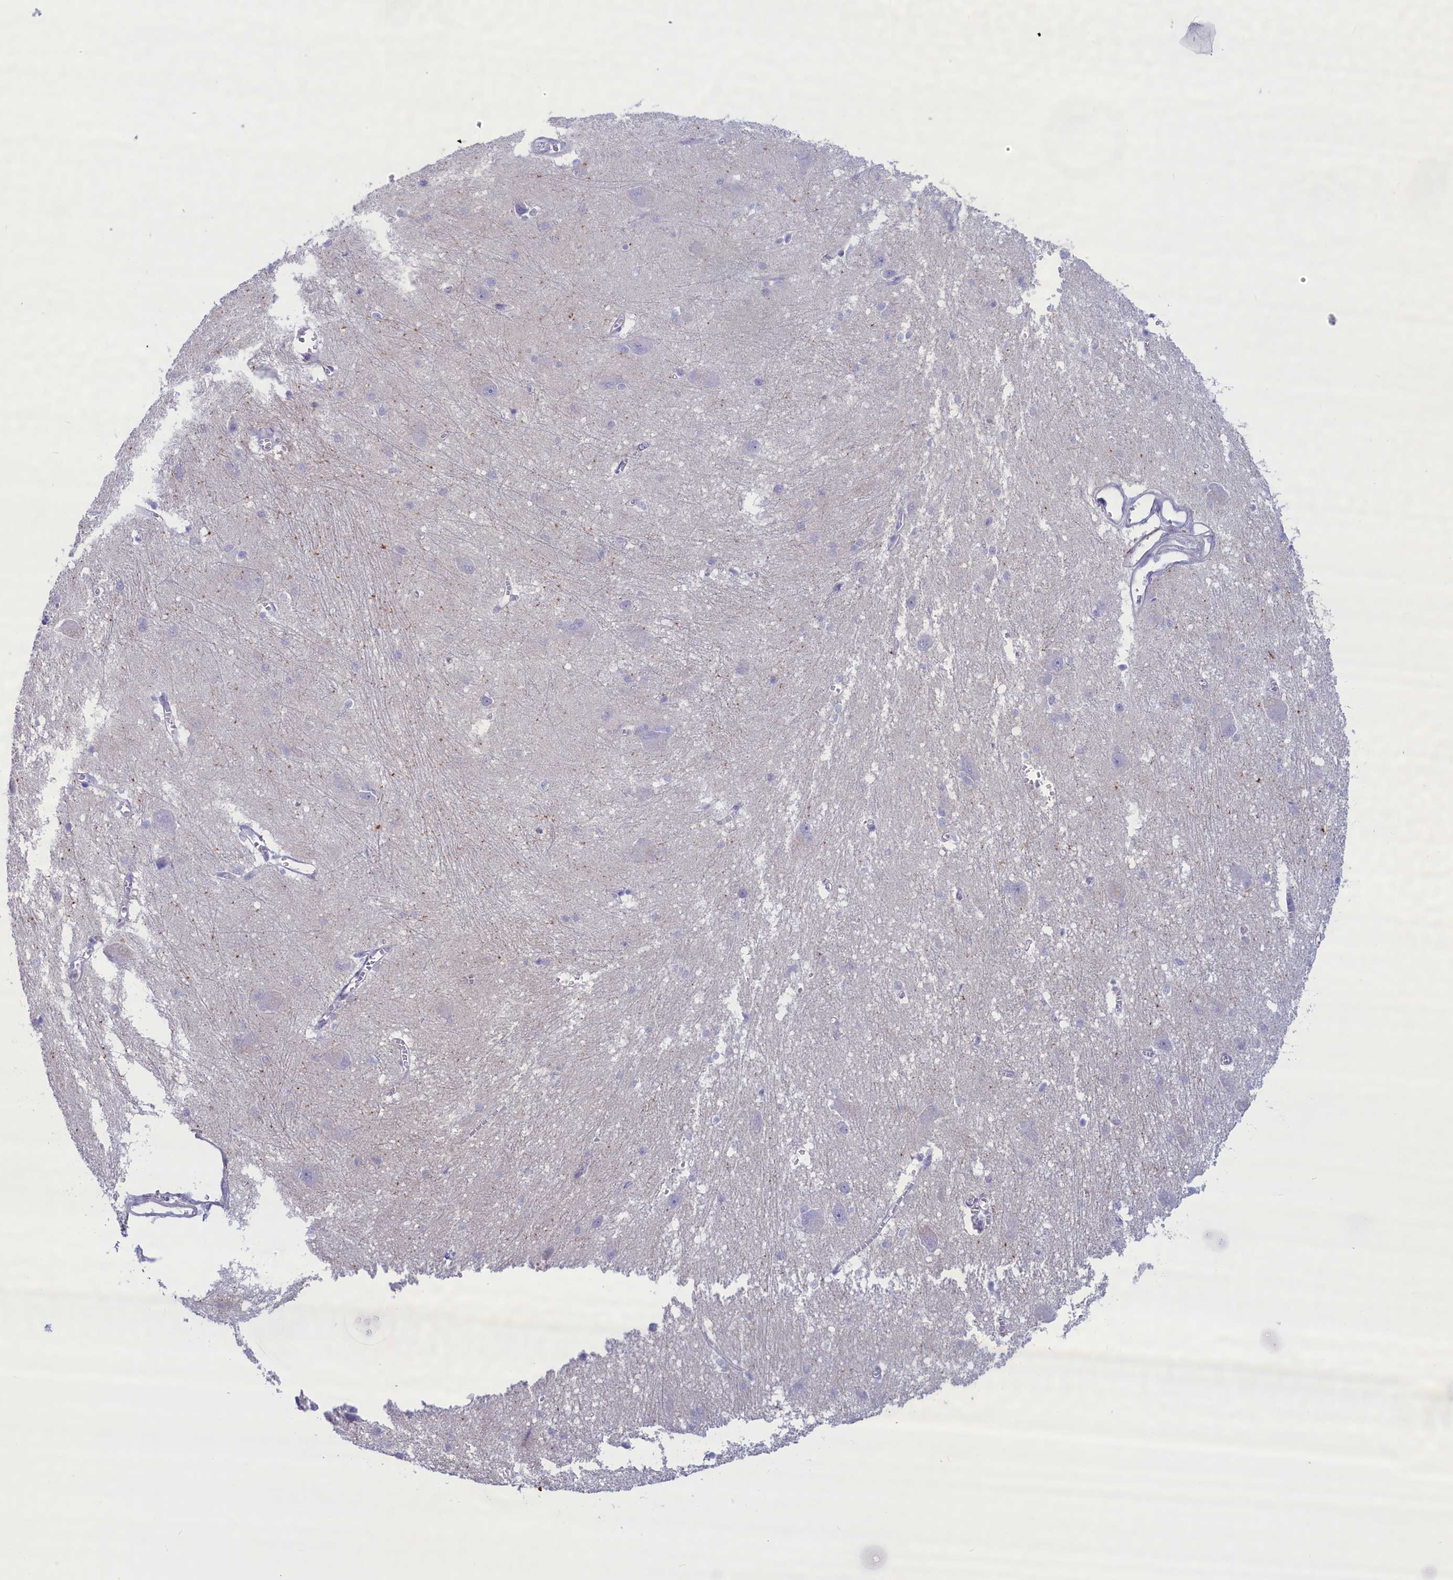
{"staining": {"intensity": "negative", "quantity": "none", "location": "none"}, "tissue": "caudate", "cell_type": "Glial cells", "image_type": "normal", "snomed": [{"axis": "morphology", "description": "Normal tissue, NOS"}, {"axis": "topography", "description": "Lateral ventricle wall"}], "caption": "High magnification brightfield microscopy of normal caudate stained with DAB (3,3'-diaminobenzidine) (brown) and counterstained with hematoxylin (blue): glial cells show no significant positivity. (Immunohistochemistry, brightfield microscopy, high magnification).", "gene": "MPV17L2", "patient": {"sex": "male", "age": 37}}